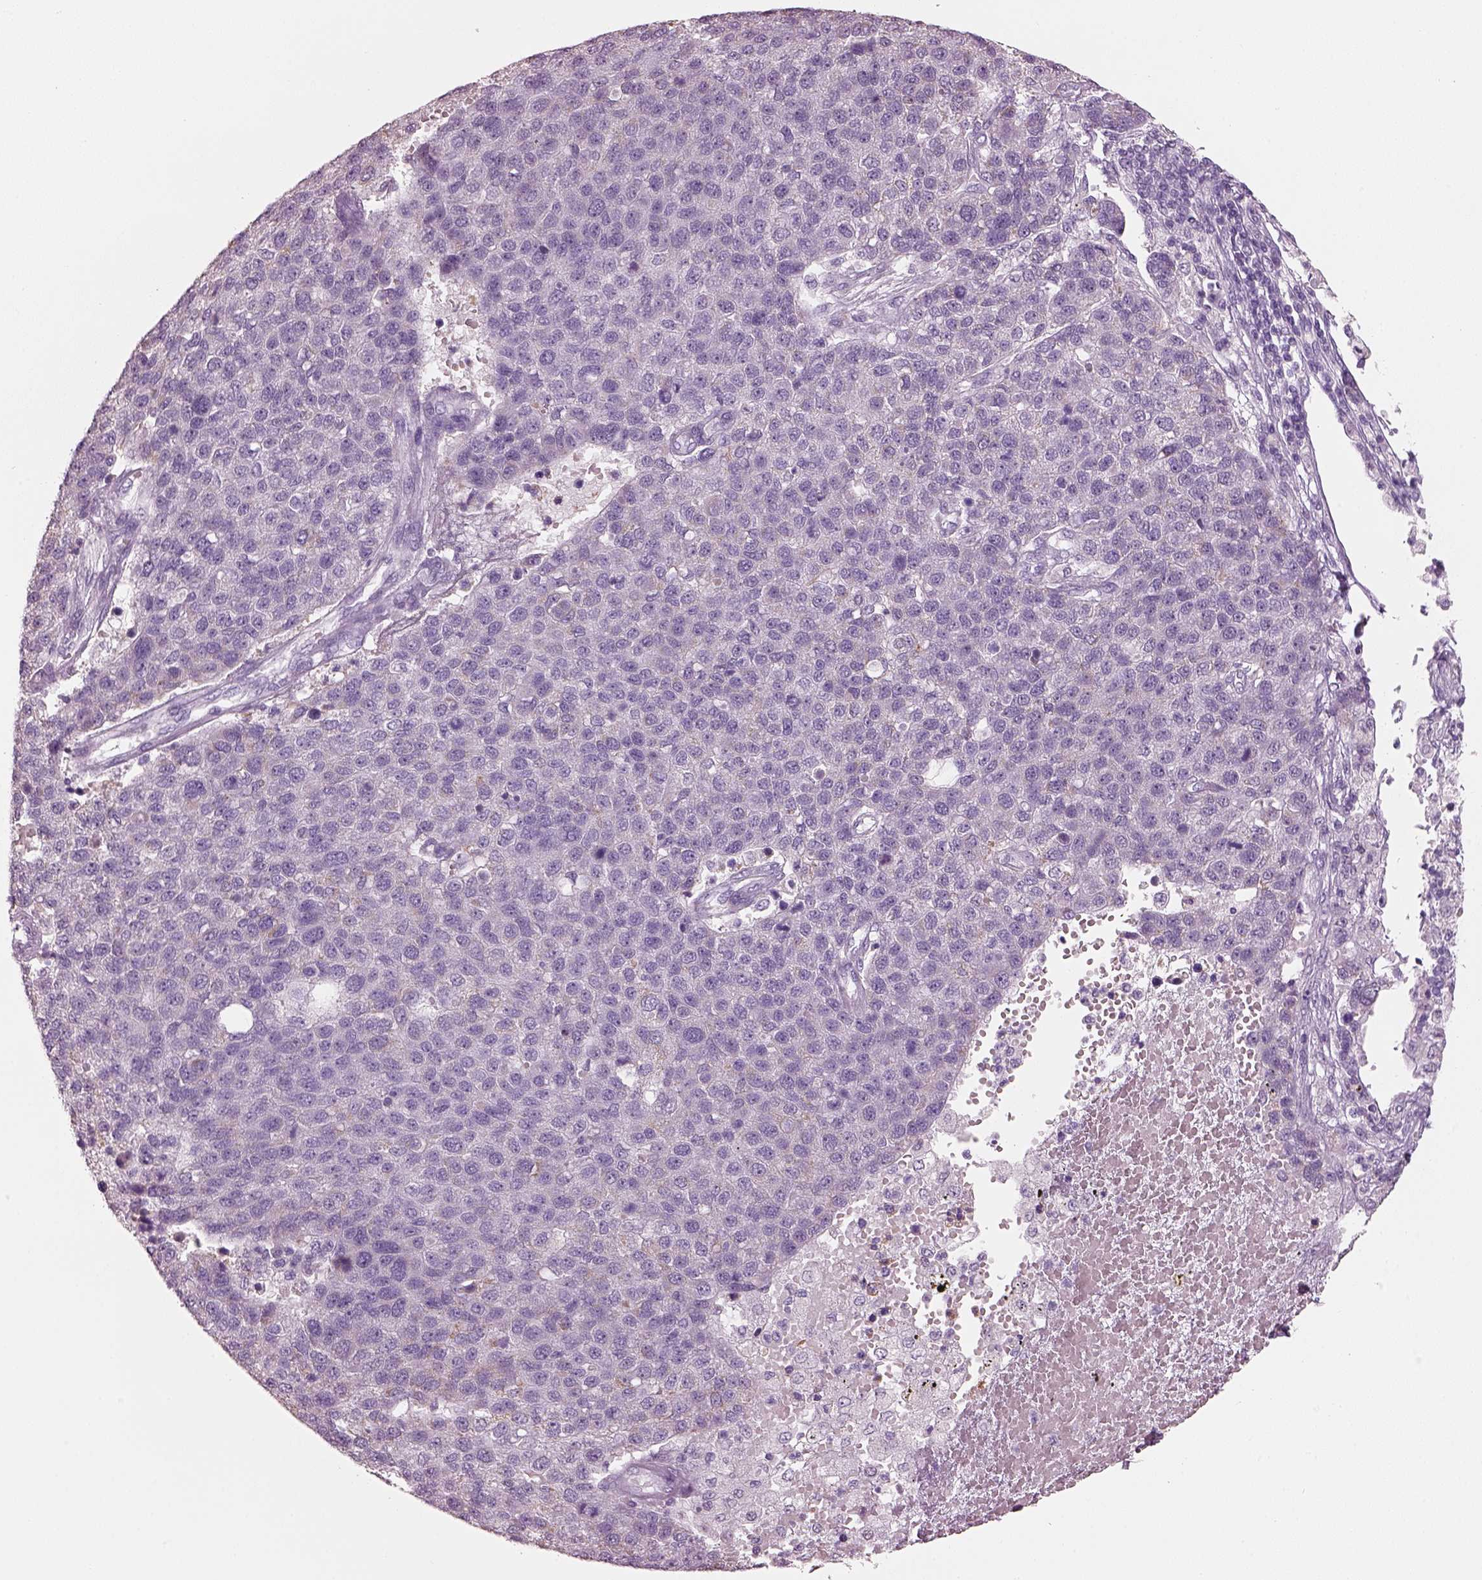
{"staining": {"intensity": "negative", "quantity": "none", "location": "none"}, "tissue": "pancreatic cancer", "cell_type": "Tumor cells", "image_type": "cancer", "snomed": [{"axis": "morphology", "description": "Adenocarcinoma, NOS"}, {"axis": "topography", "description": "Pancreas"}], "caption": "There is no significant expression in tumor cells of pancreatic cancer (adenocarcinoma).", "gene": "ELSPBP1", "patient": {"sex": "female", "age": 61}}